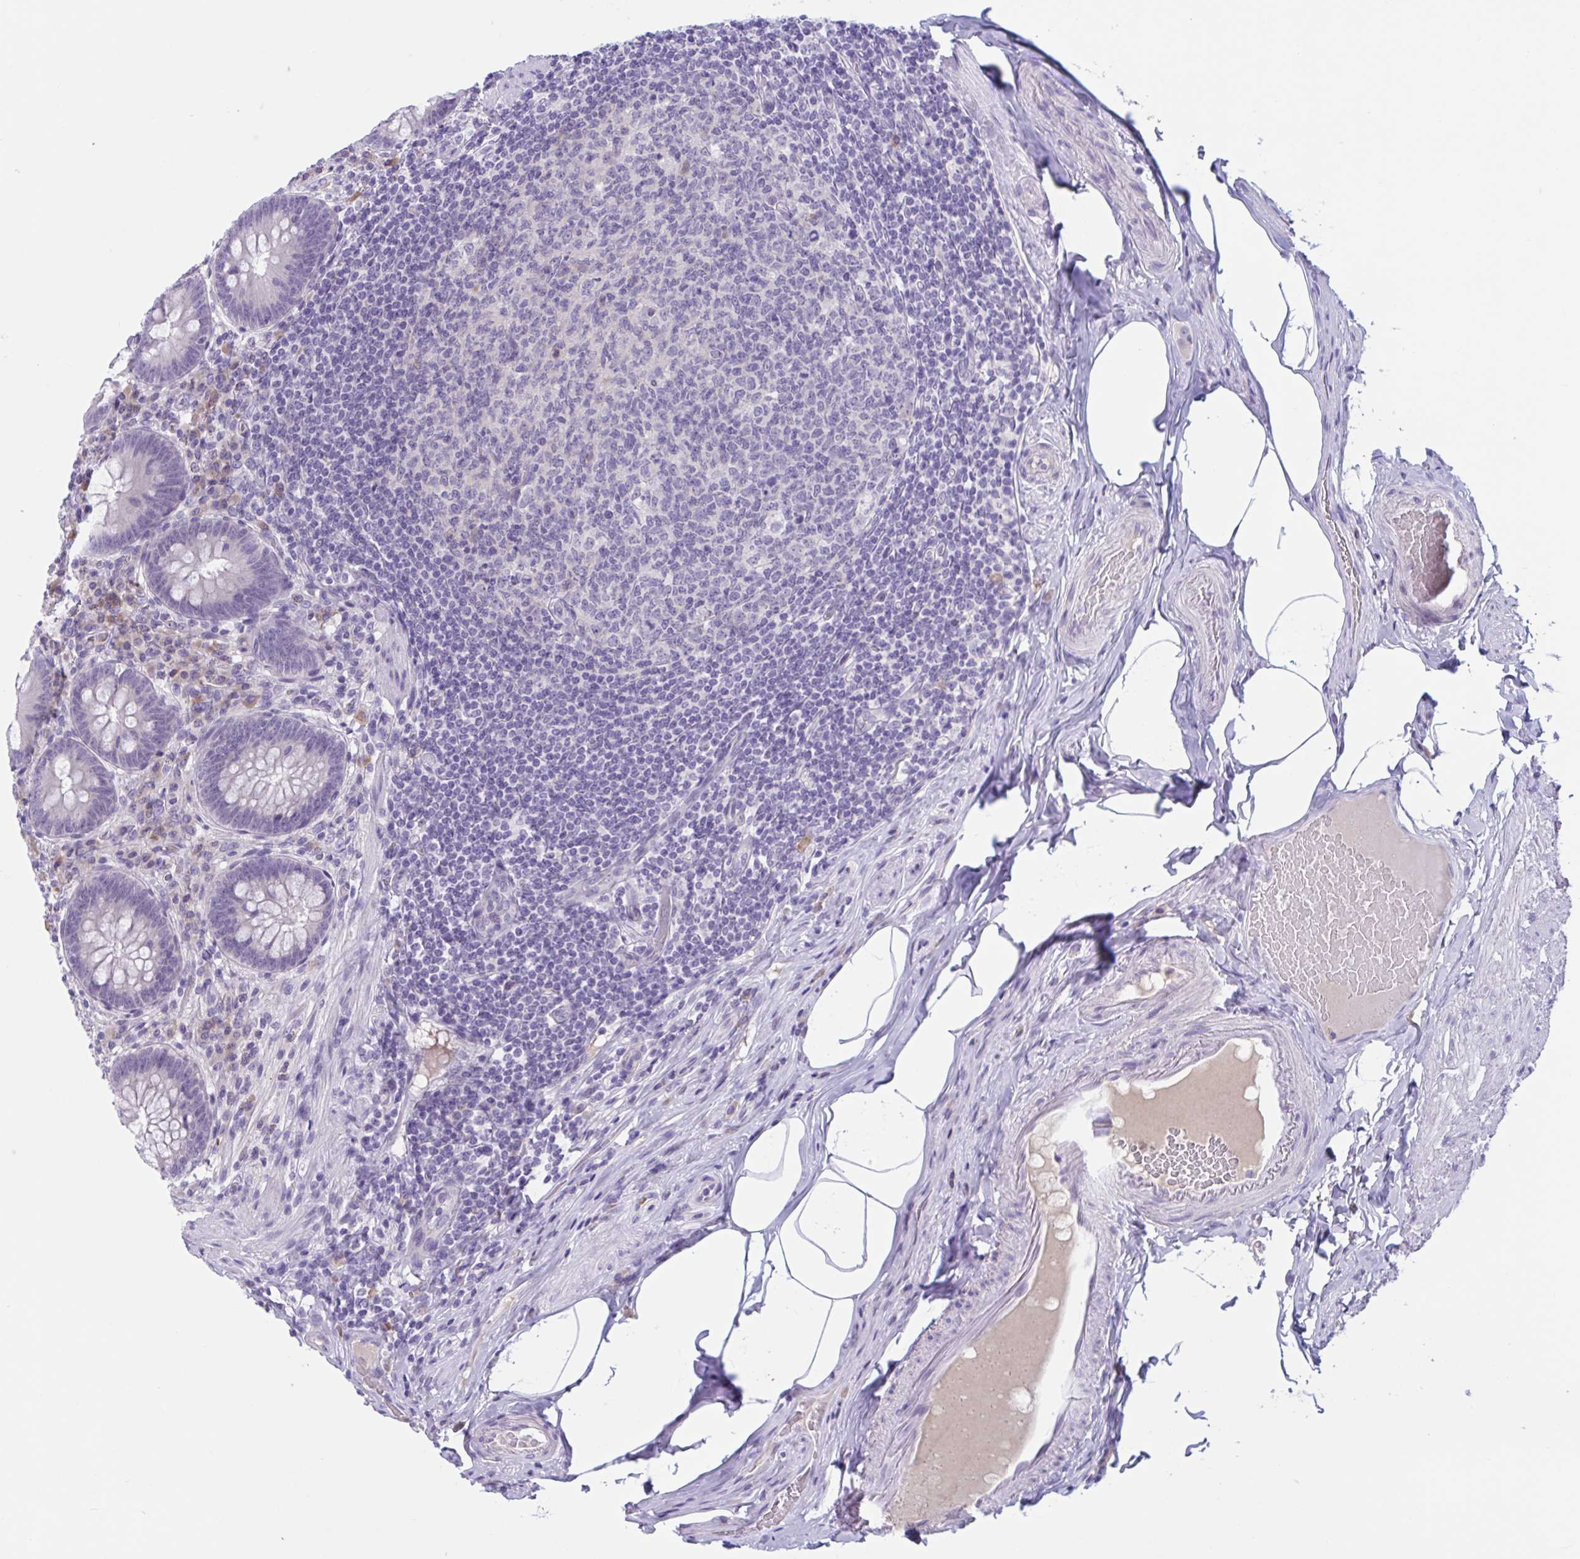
{"staining": {"intensity": "negative", "quantity": "none", "location": "none"}, "tissue": "appendix", "cell_type": "Glandular cells", "image_type": "normal", "snomed": [{"axis": "morphology", "description": "Normal tissue, NOS"}, {"axis": "topography", "description": "Appendix"}], "caption": "Micrograph shows no protein positivity in glandular cells of benign appendix. Brightfield microscopy of immunohistochemistry (IHC) stained with DAB (3,3'-diaminobenzidine) (brown) and hematoxylin (blue), captured at high magnification.", "gene": "WNT9B", "patient": {"sex": "male", "age": 71}}